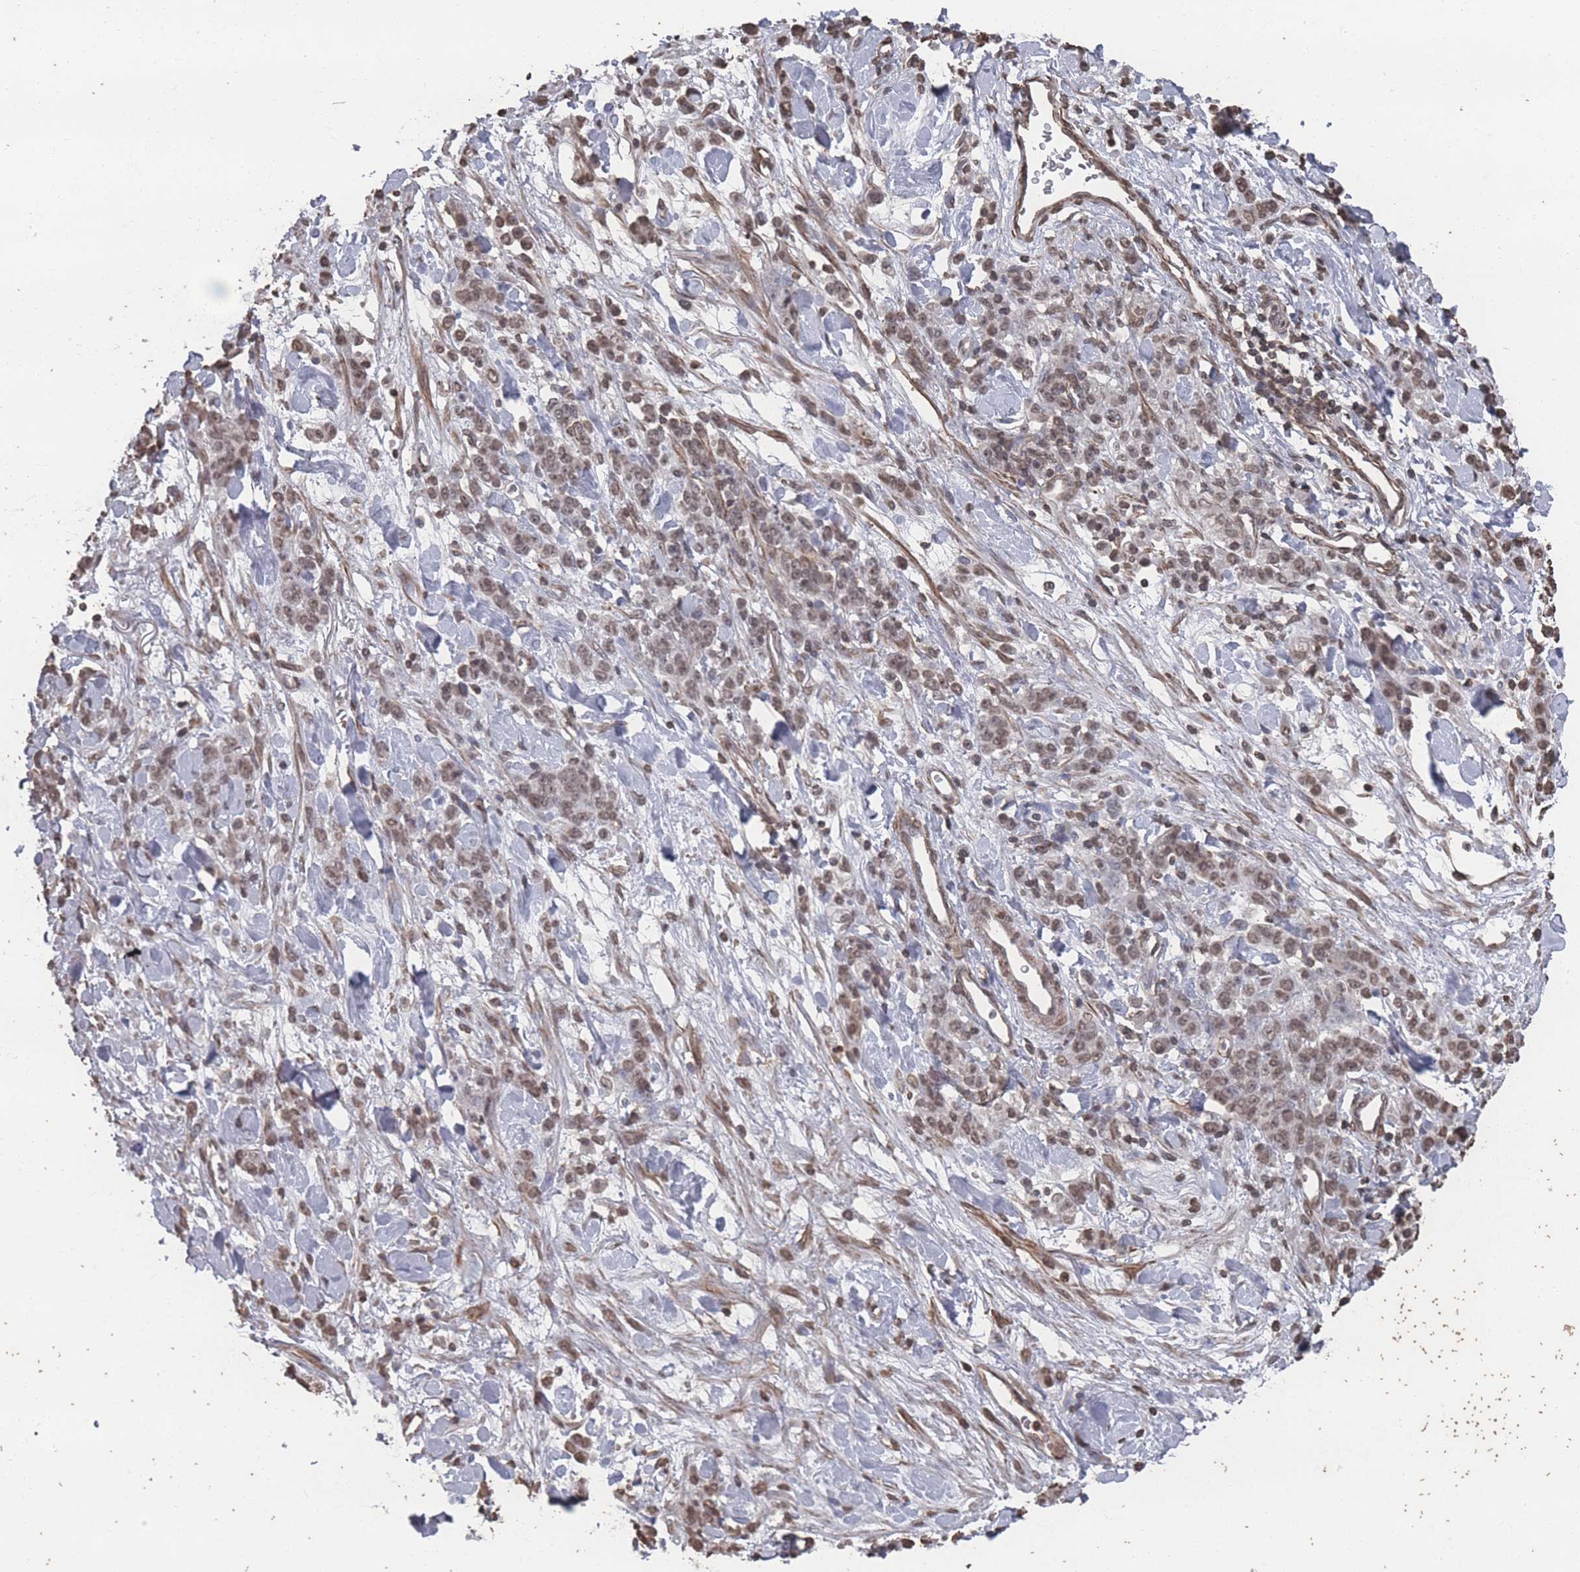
{"staining": {"intensity": "moderate", "quantity": ">75%", "location": "nuclear"}, "tissue": "stomach cancer", "cell_type": "Tumor cells", "image_type": "cancer", "snomed": [{"axis": "morphology", "description": "Normal tissue, NOS"}, {"axis": "morphology", "description": "Adenocarcinoma, NOS"}, {"axis": "topography", "description": "Stomach"}], "caption": "A histopathology image showing moderate nuclear positivity in about >75% of tumor cells in adenocarcinoma (stomach), as visualized by brown immunohistochemical staining.", "gene": "PLEKHG5", "patient": {"sex": "male", "age": 82}}